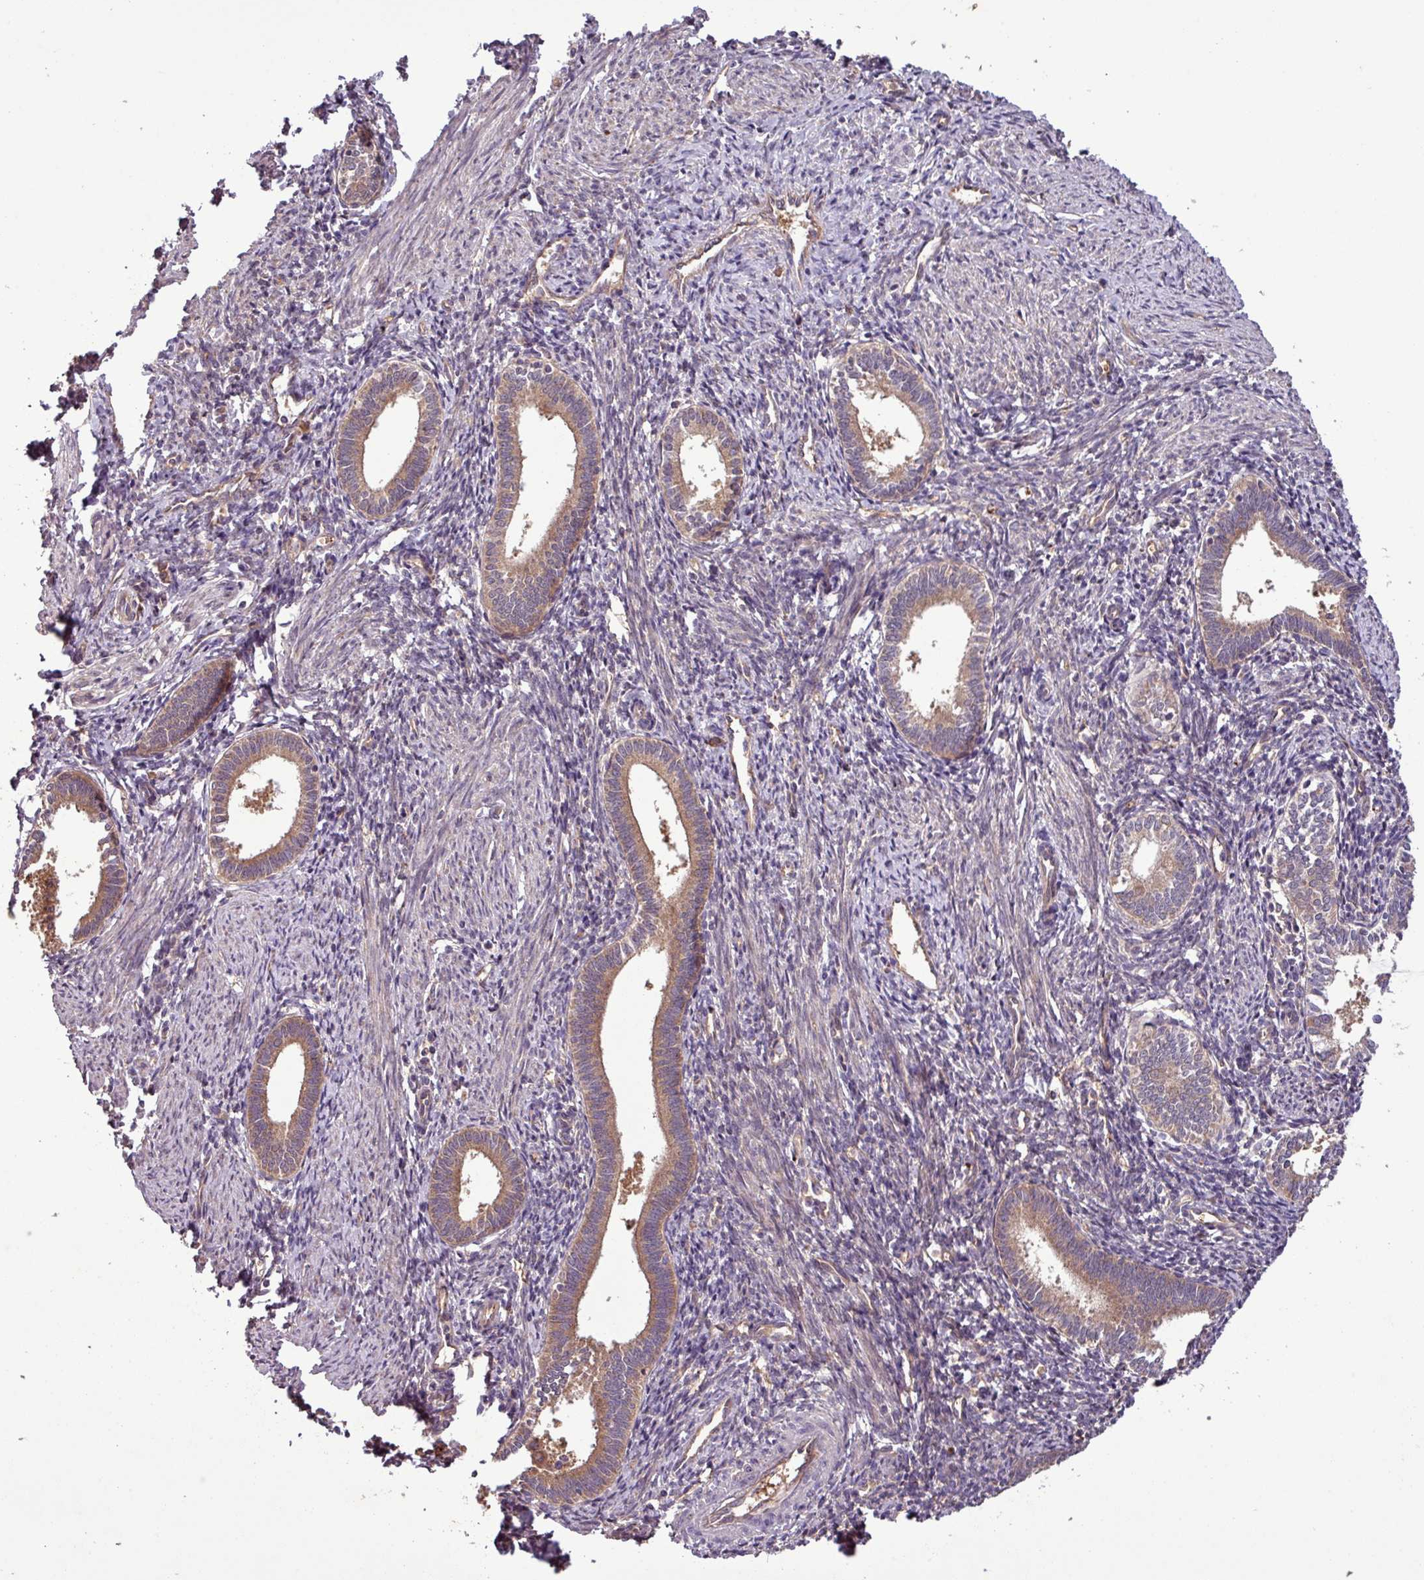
{"staining": {"intensity": "moderate", "quantity": "25%-75%", "location": "cytoplasmic/membranous"}, "tissue": "endometrium", "cell_type": "Cells in endometrial stroma", "image_type": "normal", "snomed": [{"axis": "morphology", "description": "Normal tissue, NOS"}, {"axis": "topography", "description": "Endometrium"}], "caption": "Immunohistochemical staining of unremarkable human endometrium displays 25%-75% levels of moderate cytoplasmic/membranous protein expression in about 25%-75% of cells in endometrial stroma. (Stains: DAB (3,3'-diaminobenzidine) in brown, nuclei in blue, Microscopy: brightfield microscopy at high magnification).", "gene": "SIRPB2", "patient": {"sex": "female", "age": 41}}